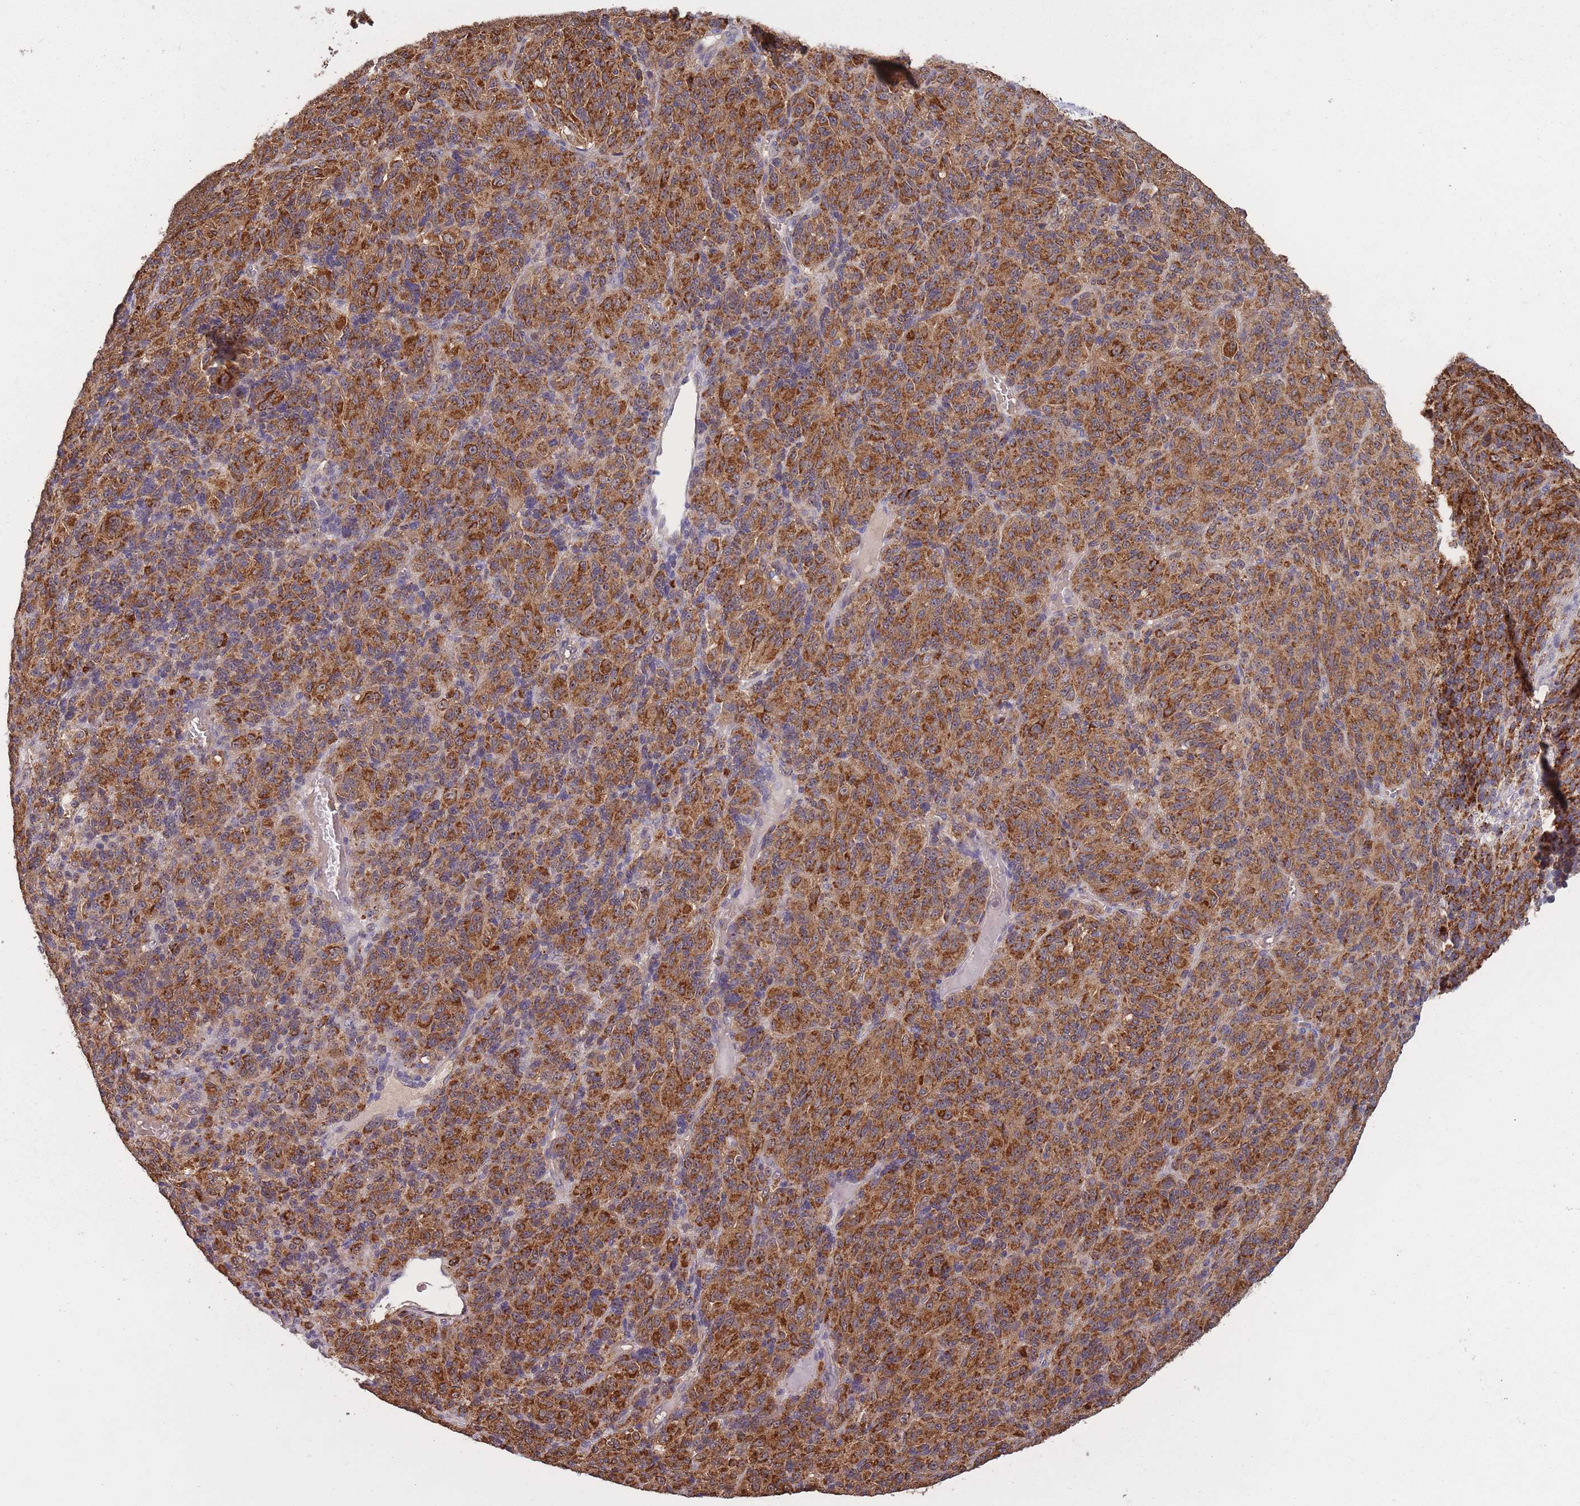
{"staining": {"intensity": "strong", "quantity": ">75%", "location": "cytoplasmic/membranous"}, "tissue": "melanoma", "cell_type": "Tumor cells", "image_type": "cancer", "snomed": [{"axis": "morphology", "description": "Malignant melanoma, Metastatic site"}, {"axis": "topography", "description": "Brain"}], "caption": "Immunohistochemistry of melanoma exhibits high levels of strong cytoplasmic/membranous positivity in approximately >75% of tumor cells.", "gene": "KIAA1755", "patient": {"sex": "female", "age": 56}}